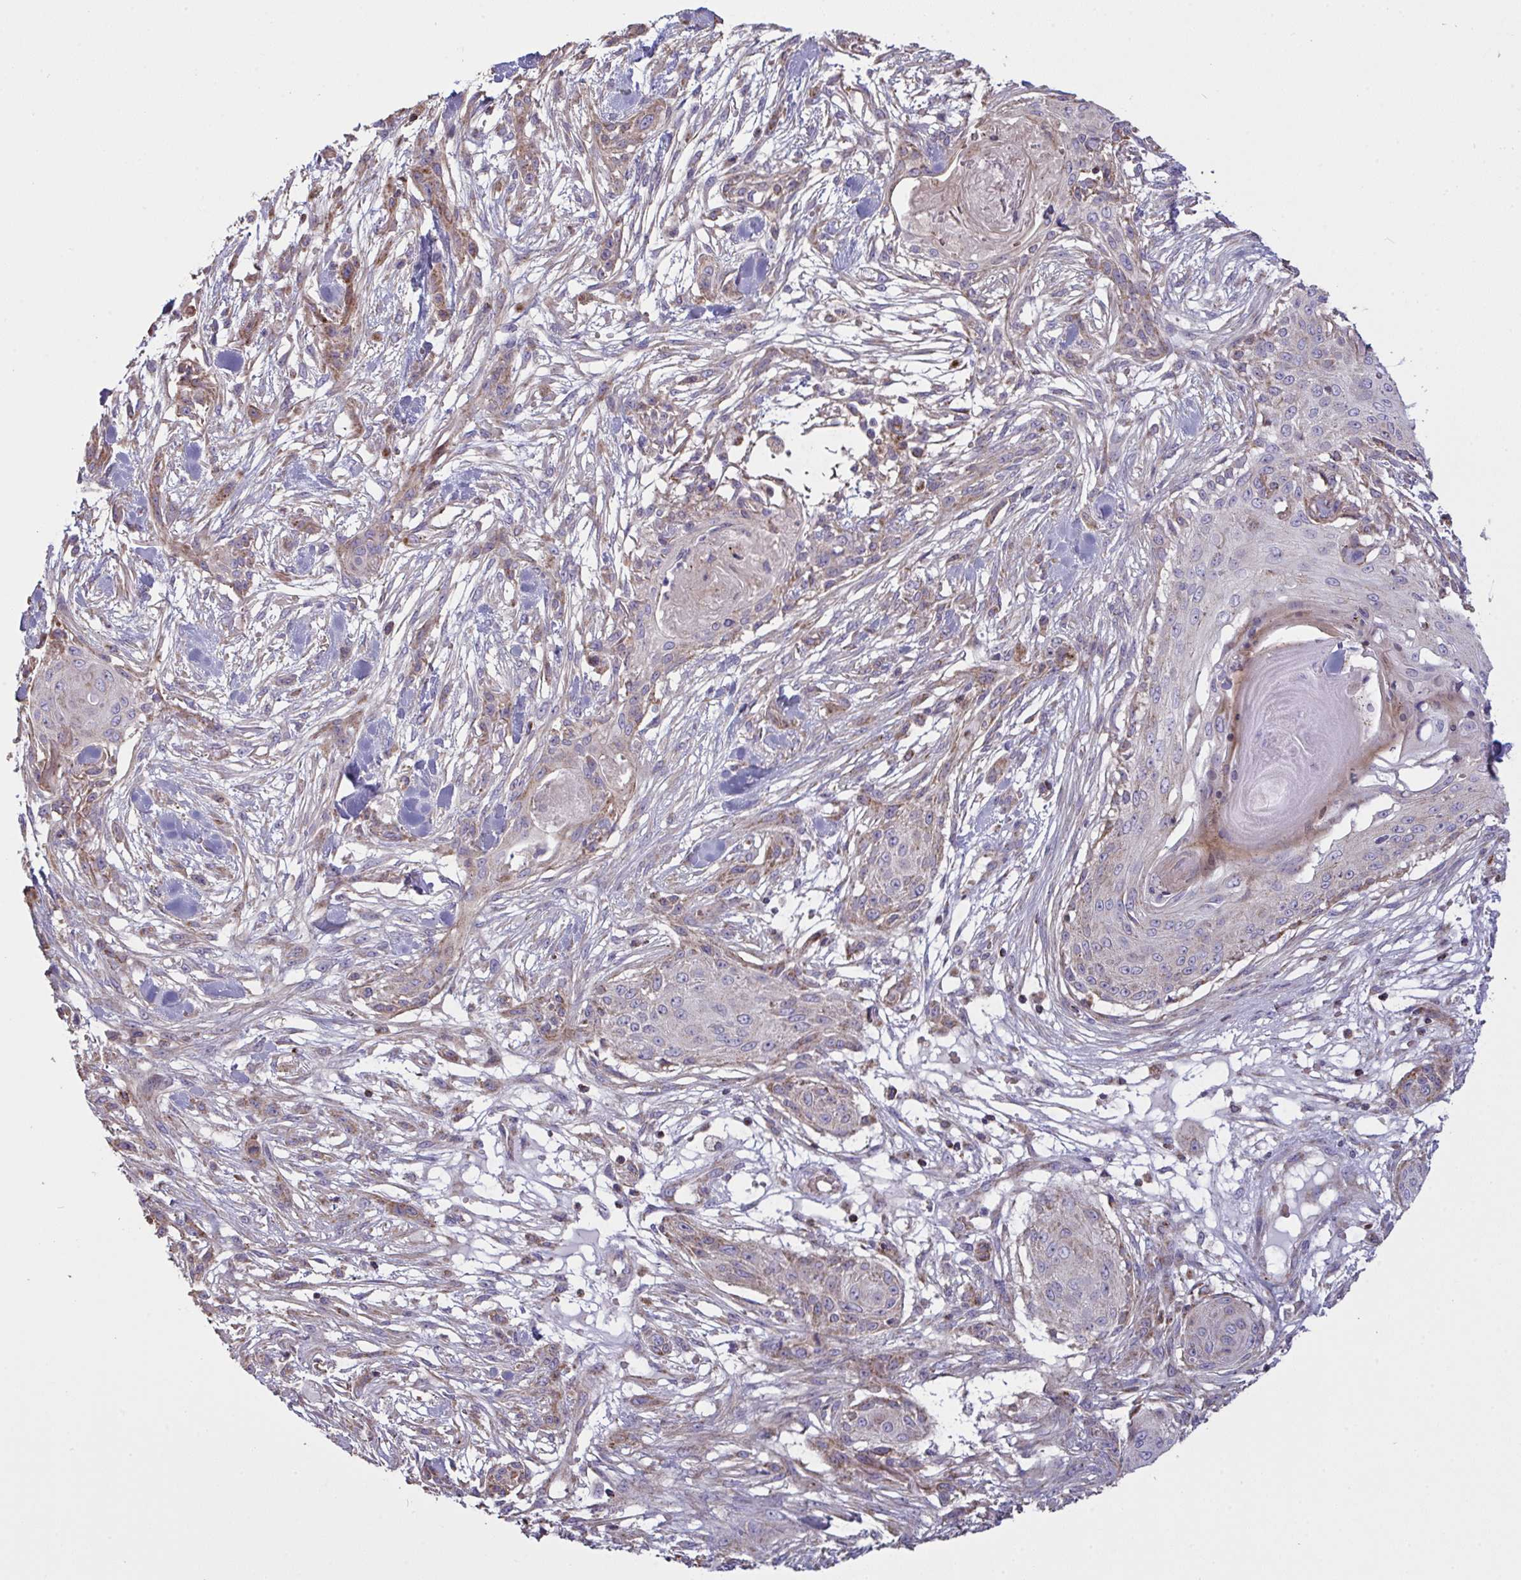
{"staining": {"intensity": "weak", "quantity": "<25%", "location": "cytoplasmic/membranous"}, "tissue": "skin cancer", "cell_type": "Tumor cells", "image_type": "cancer", "snomed": [{"axis": "morphology", "description": "Squamous cell carcinoma, NOS"}, {"axis": "topography", "description": "Skin"}], "caption": "This is an IHC photomicrograph of skin cancer (squamous cell carcinoma). There is no positivity in tumor cells.", "gene": "MICOS10", "patient": {"sex": "female", "age": 59}}